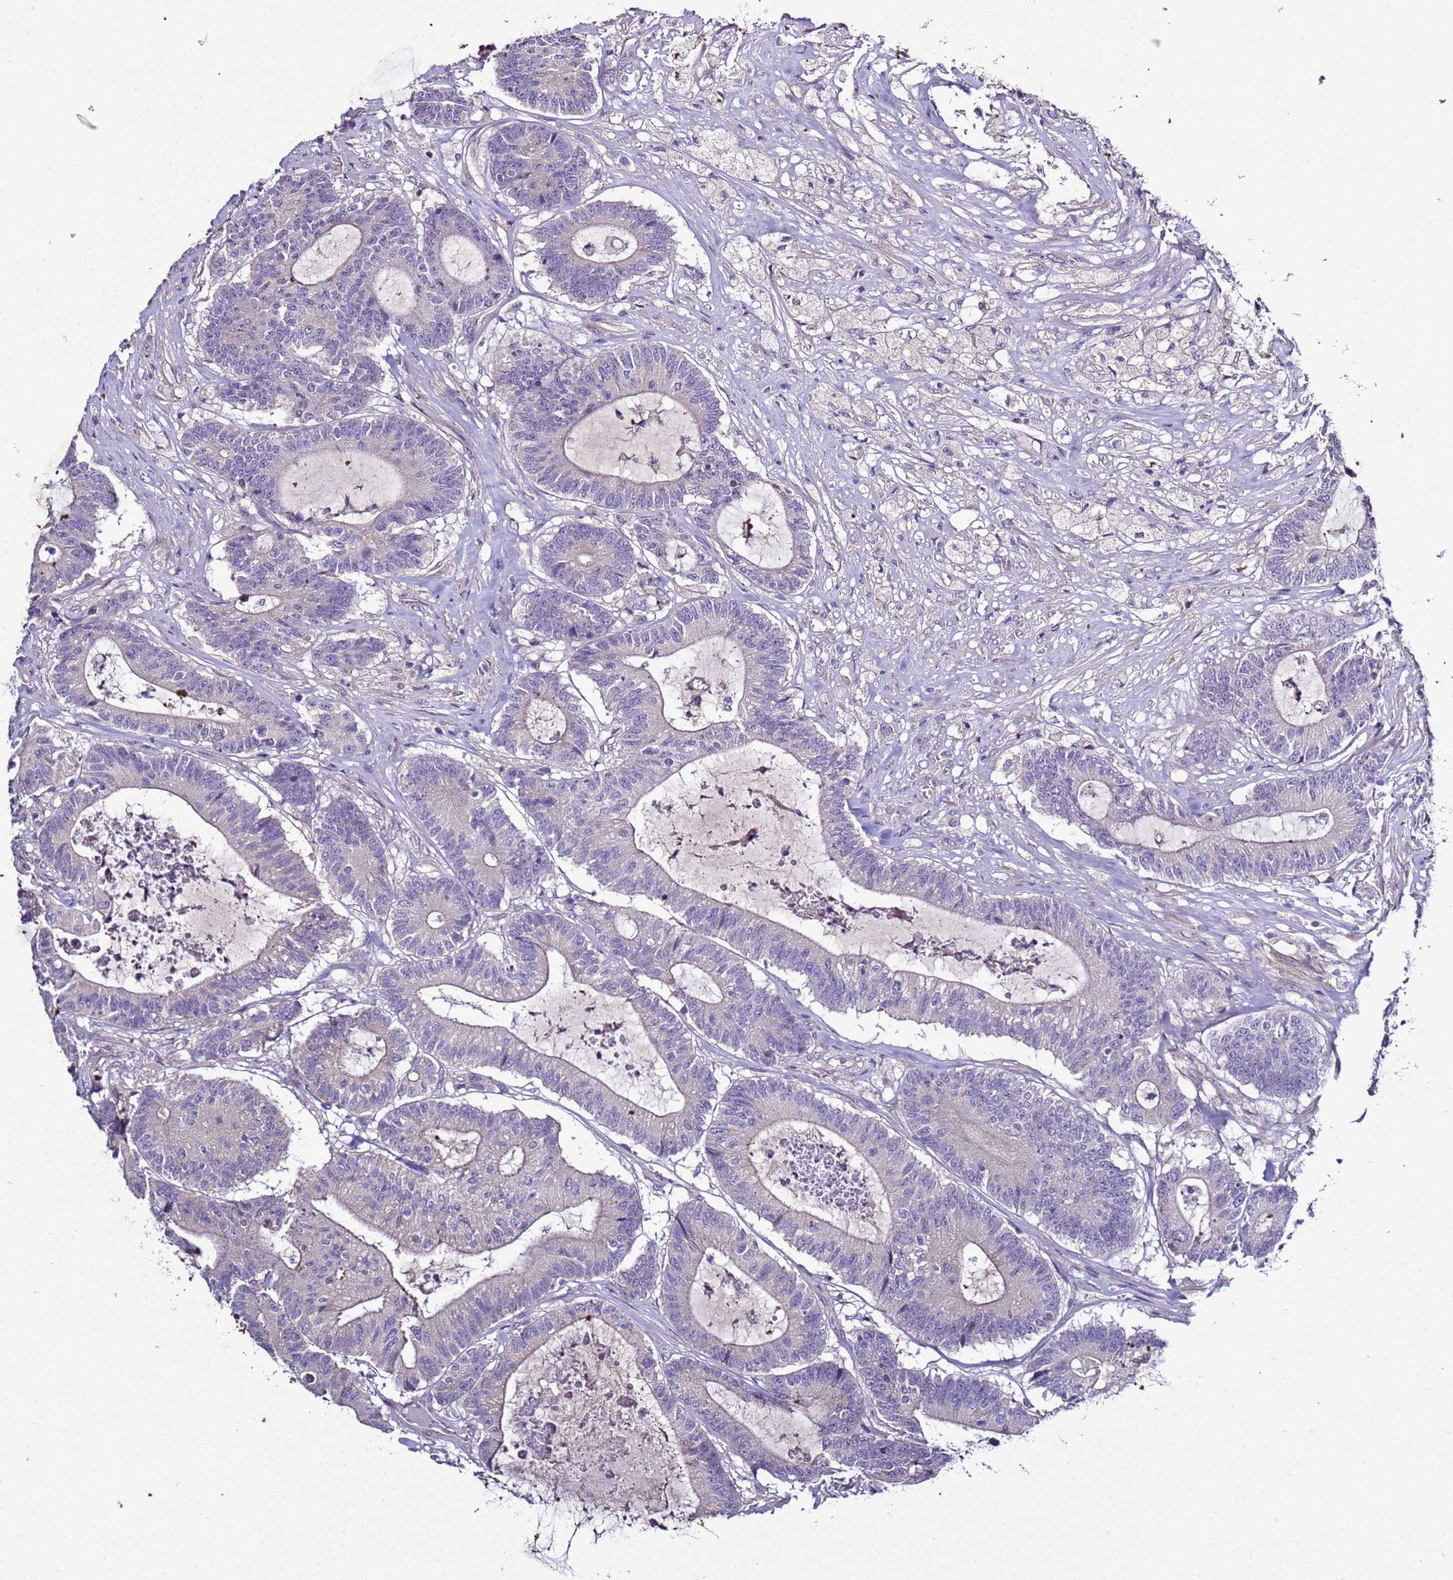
{"staining": {"intensity": "negative", "quantity": "none", "location": "none"}, "tissue": "colorectal cancer", "cell_type": "Tumor cells", "image_type": "cancer", "snomed": [{"axis": "morphology", "description": "Adenocarcinoma, NOS"}, {"axis": "topography", "description": "Colon"}], "caption": "Tumor cells are negative for protein expression in human adenocarcinoma (colorectal).", "gene": "RABL2B", "patient": {"sex": "female", "age": 84}}